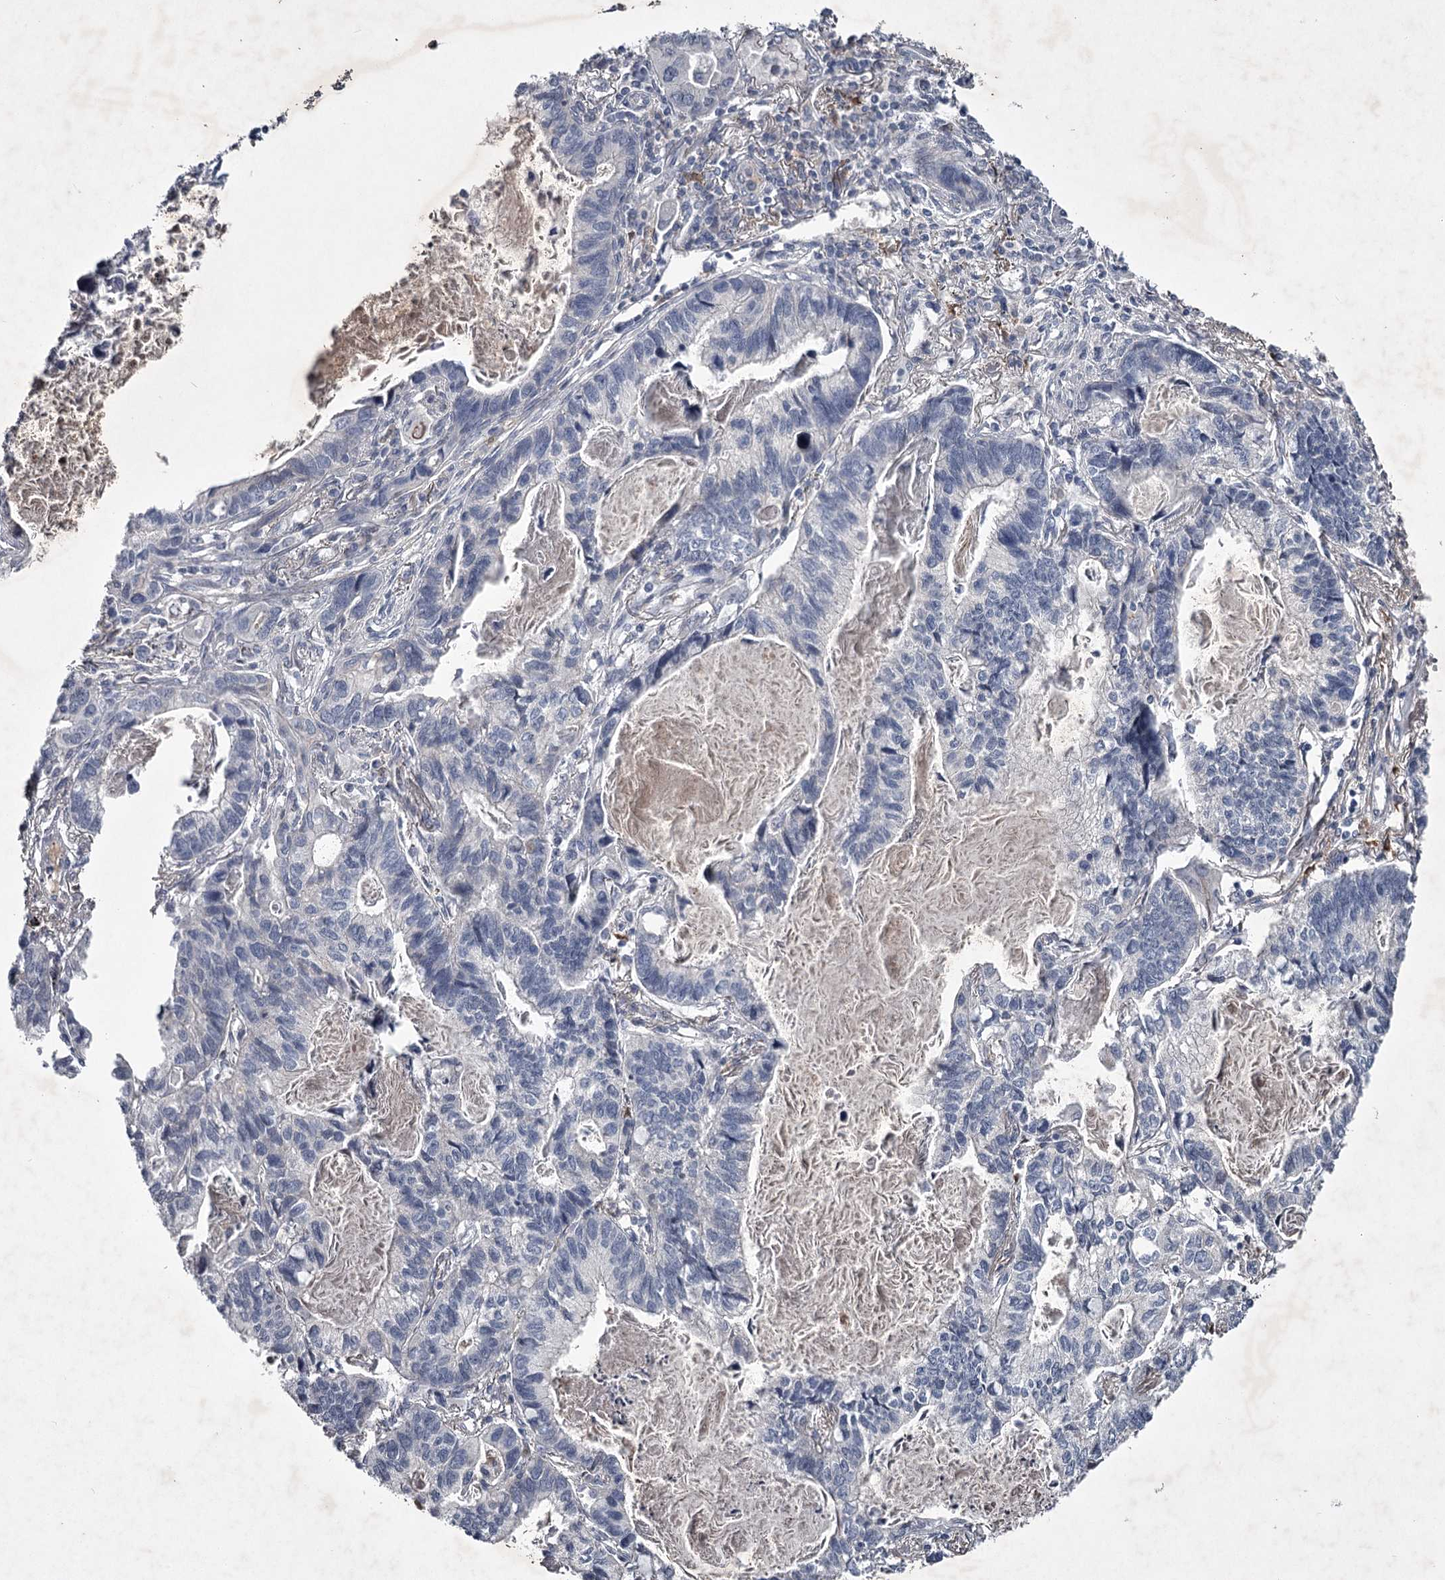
{"staining": {"intensity": "negative", "quantity": "none", "location": "none"}, "tissue": "lung cancer", "cell_type": "Tumor cells", "image_type": "cancer", "snomed": [{"axis": "morphology", "description": "Adenocarcinoma, NOS"}, {"axis": "topography", "description": "Lung"}], "caption": "IHC photomicrograph of lung cancer (adenocarcinoma) stained for a protein (brown), which demonstrates no expression in tumor cells.", "gene": "FDXACB1", "patient": {"sex": "male", "age": 67}}